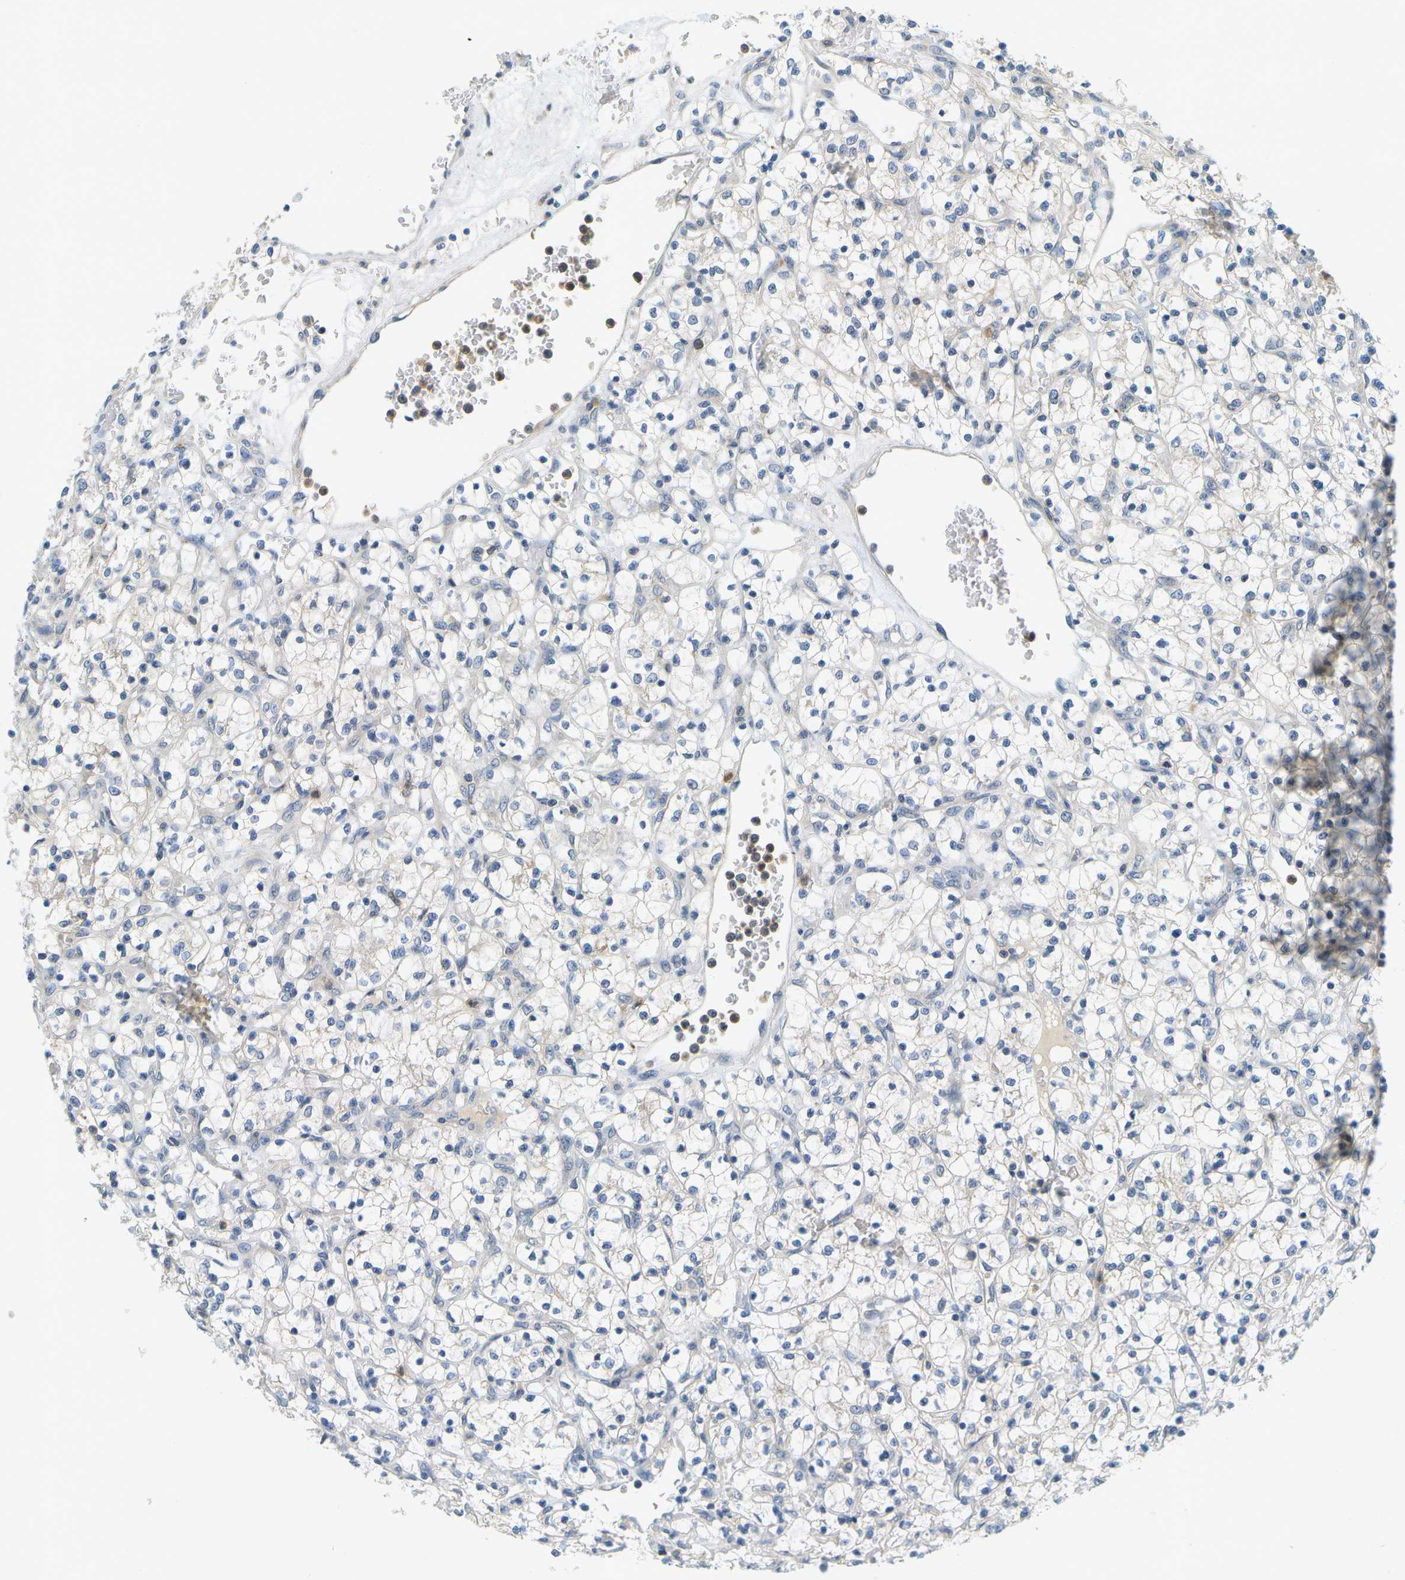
{"staining": {"intensity": "weak", "quantity": "<25%", "location": "cytoplasmic/membranous"}, "tissue": "renal cancer", "cell_type": "Tumor cells", "image_type": "cancer", "snomed": [{"axis": "morphology", "description": "Adenocarcinoma, NOS"}, {"axis": "topography", "description": "Kidney"}], "caption": "High magnification brightfield microscopy of adenocarcinoma (renal) stained with DAB (3,3'-diaminobenzidine) (brown) and counterstained with hematoxylin (blue): tumor cells show no significant expression. (Brightfield microscopy of DAB IHC at high magnification).", "gene": "RASGRP2", "patient": {"sex": "female", "age": 69}}